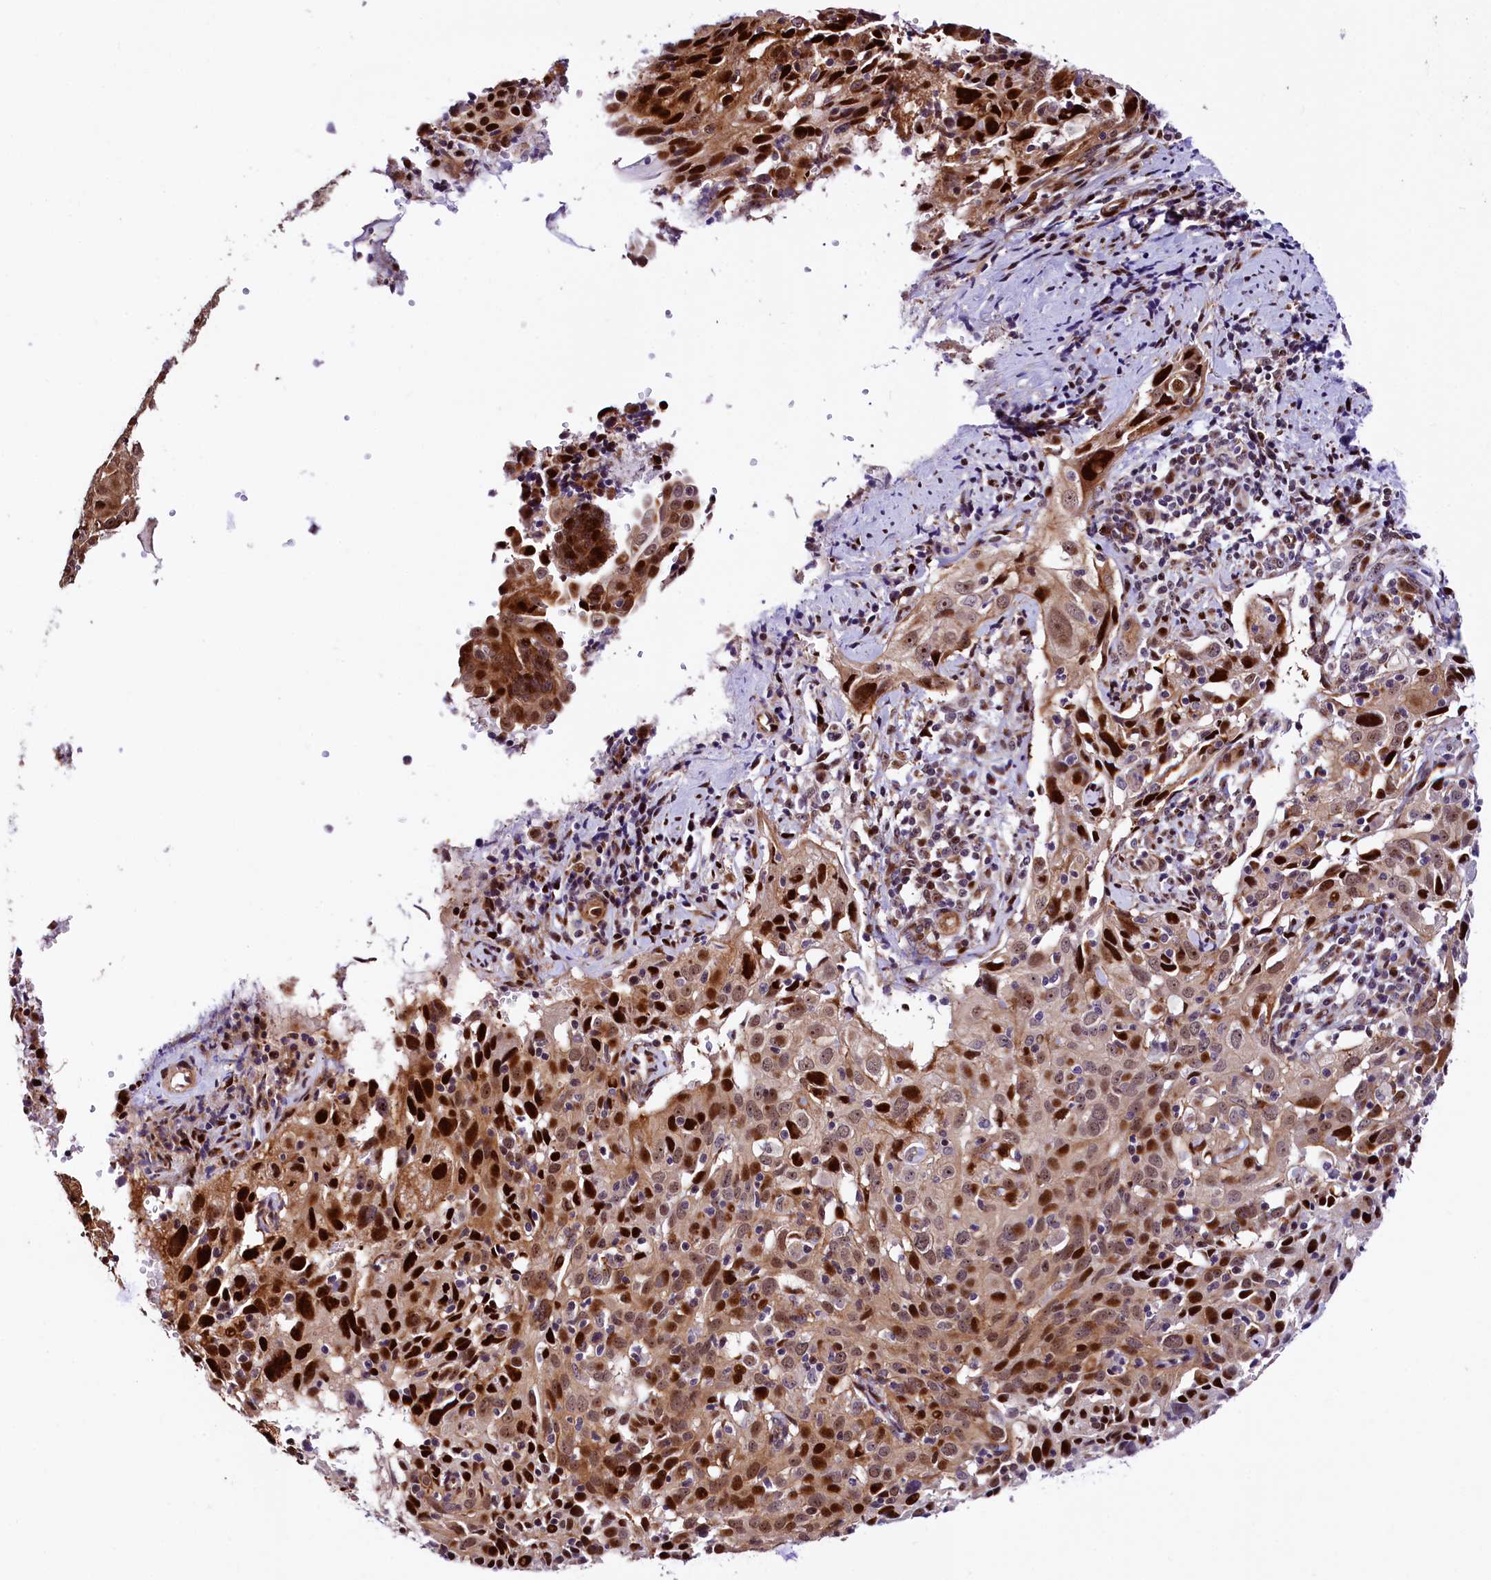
{"staining": {"intensity": "strong", "quantity": ">75%", "location": "cytoplasmic/membranous,nuclear"}, "tissue": "cervical cancer", "cell_type": "Tumor cells", "image_type": "cancer", "snomed": [{"axis": "morphology", "description": "Squamous cell carcinoma, NOS"}, {"axis": "topography", "description": "Cervix"}], "caption": "The image exhibits a brown stain indicating the presence of a protein in the cytoplasmic/membranous and nuclear of tumor cells in cervical cancer (squamous cell carcinoma).", "gene": "TRMT112", "patient": {"sex": "female", "age": 31}}